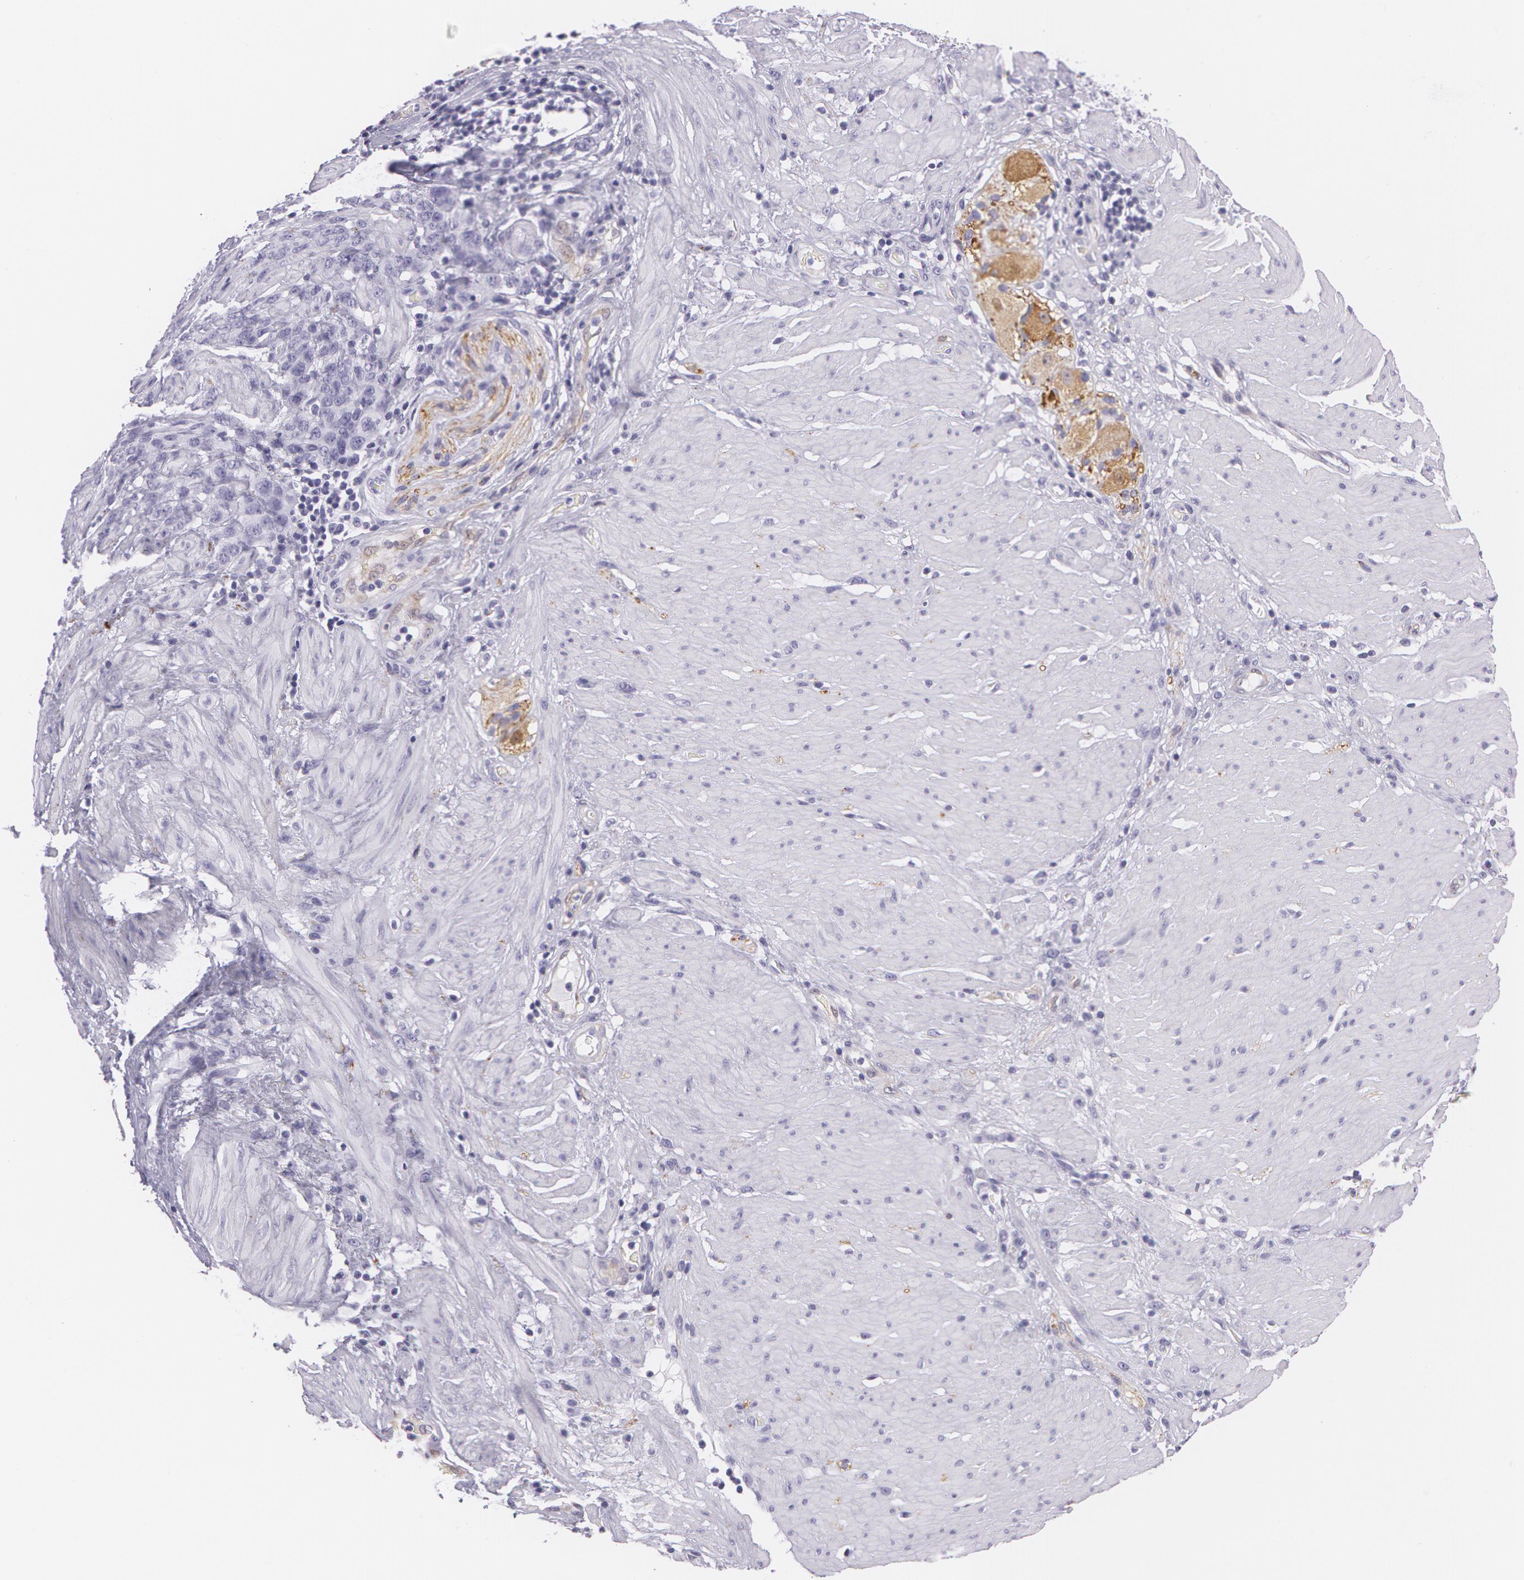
{"staining": {"intensity": "negative", "quantity": "none", "location": "none"}, "tissue": "stomach cancer", "cell_type": "Tumor cells", "image_type": "cancer", "snomed": [{"axis": "morphology", "description": "Adenocarcinoma, NOS"}, {"axis": "topography", "description": "Stomach, lower"}], "caption": "A high-resolution histopathology image shows IHC staining of stomach cancer (adenocarcinoma), which exhibits no significant expression in tumor cells.", "gene": "SNCG", "patient": {"sex": "male", "age": 88}}